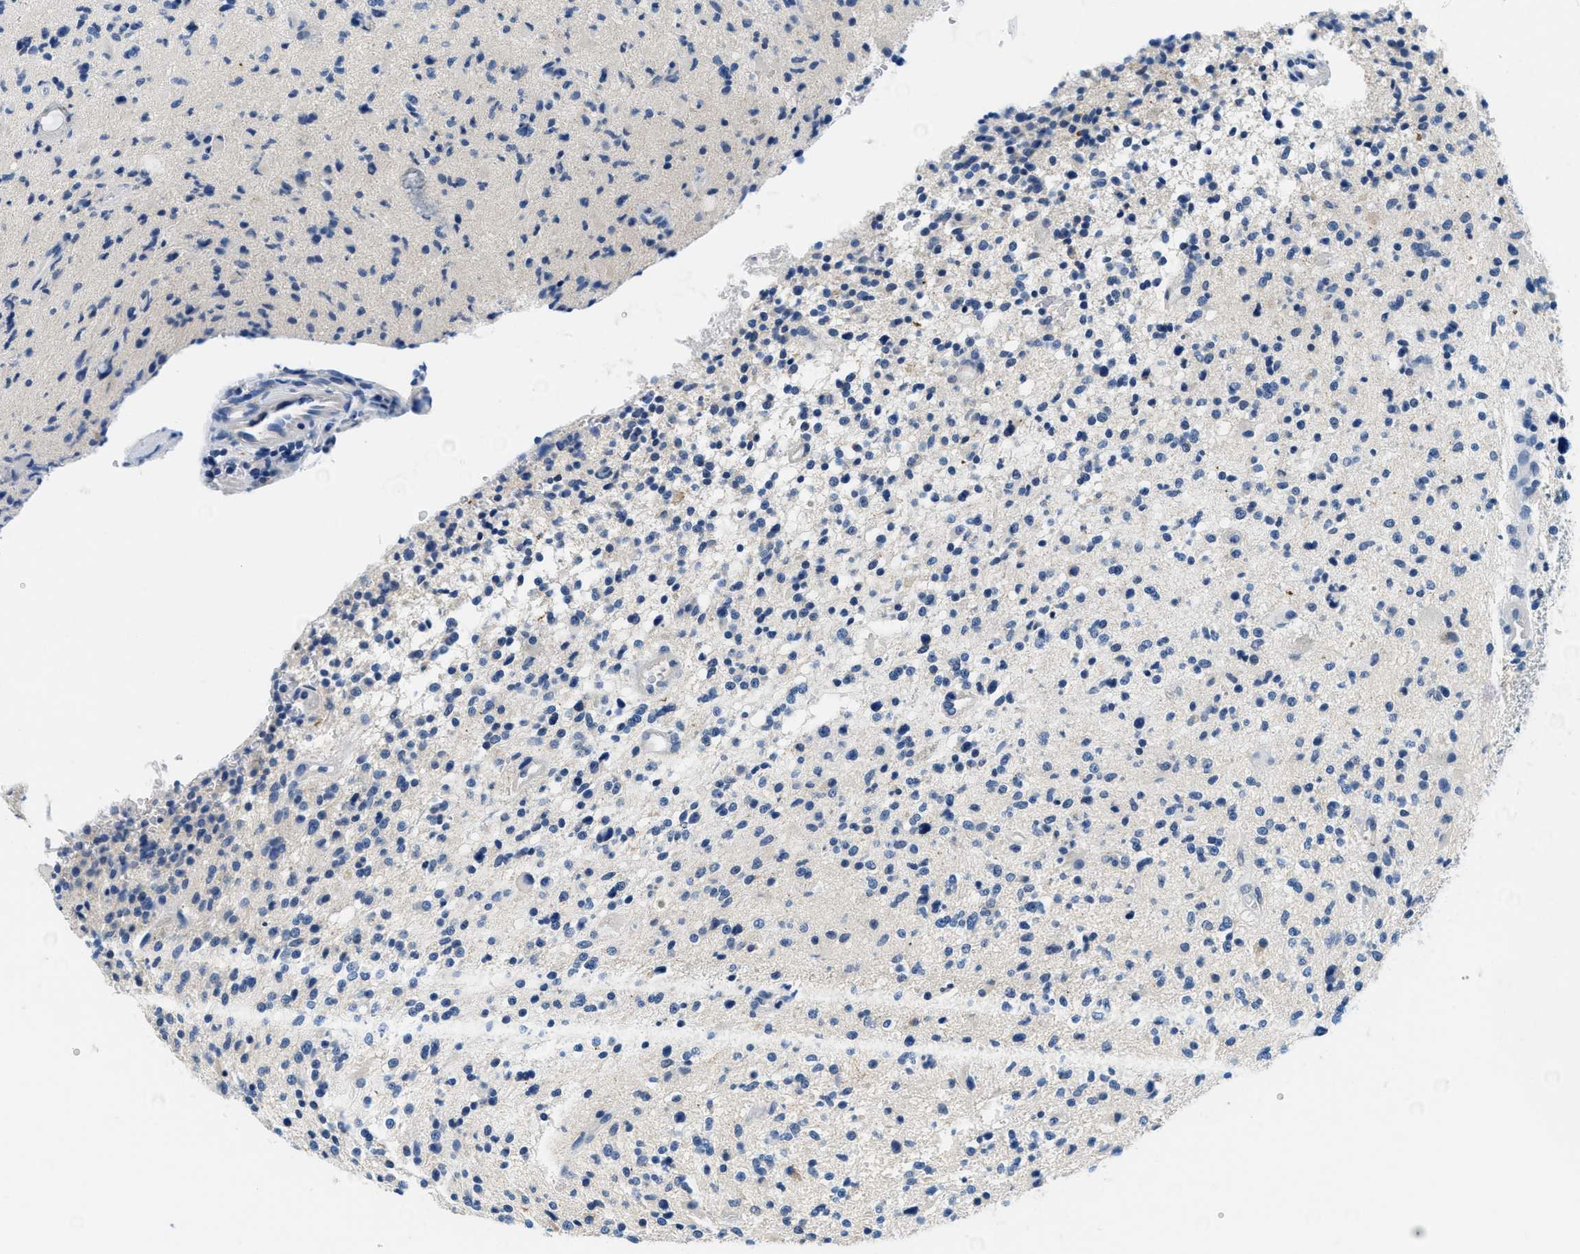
{"staining": {"intensity": "negative", "quantity": "none", "location": "none"}, "tissue": "glioma", "cell_type": "Tumor cells", "image_type": "cancer", "snomed": [{"axis": "morphology", "description": "Glioma, malignant, High grade"}, {"axis": "topography", "description": "Brain"}], "caption": "Glioma was stained to show a protein in brown. There is no significant staining in tumor cells.", "gene": "GSTM3", "patient": {"sex": "male", "age": 48}}